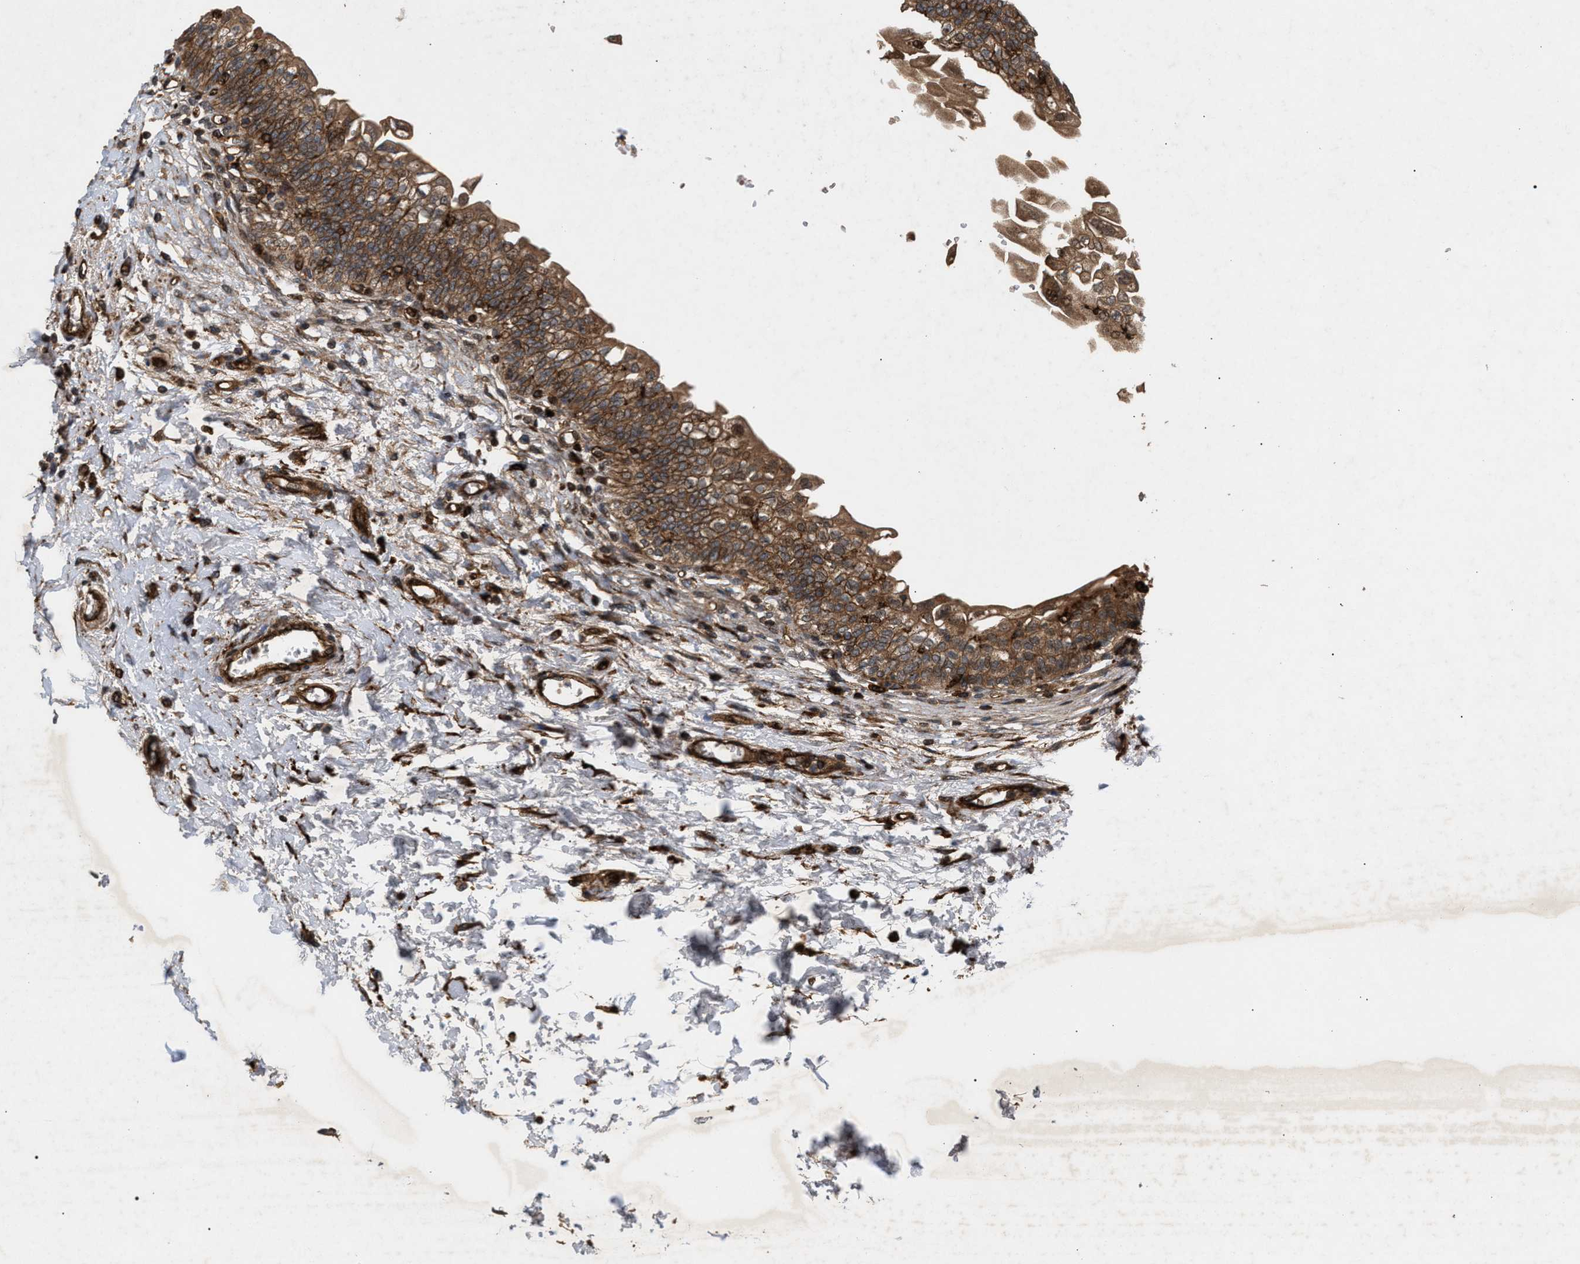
{"staining": {"intensity": "moderate", "quantity": ">75%", "location": "cytoplasmic/membranous"}, "tissue": "urinary bladder", "cell_type": "Urothelial cells", "image_type": "normal", "snomed": [{"axis": "morphology", "description": "Normal tissue, NOS"}, {"axis": "topography", "description": "Urinary bladder"}], "caption": "A histopathology image showing moderate cytoplasmic/membranous expression in about >75% of urothelial cells in benign urinary bladder, as visualized by brown immunohistochemical staining.", "gene": "GCC1", "patient": {"sex": "male", "age": 55}}